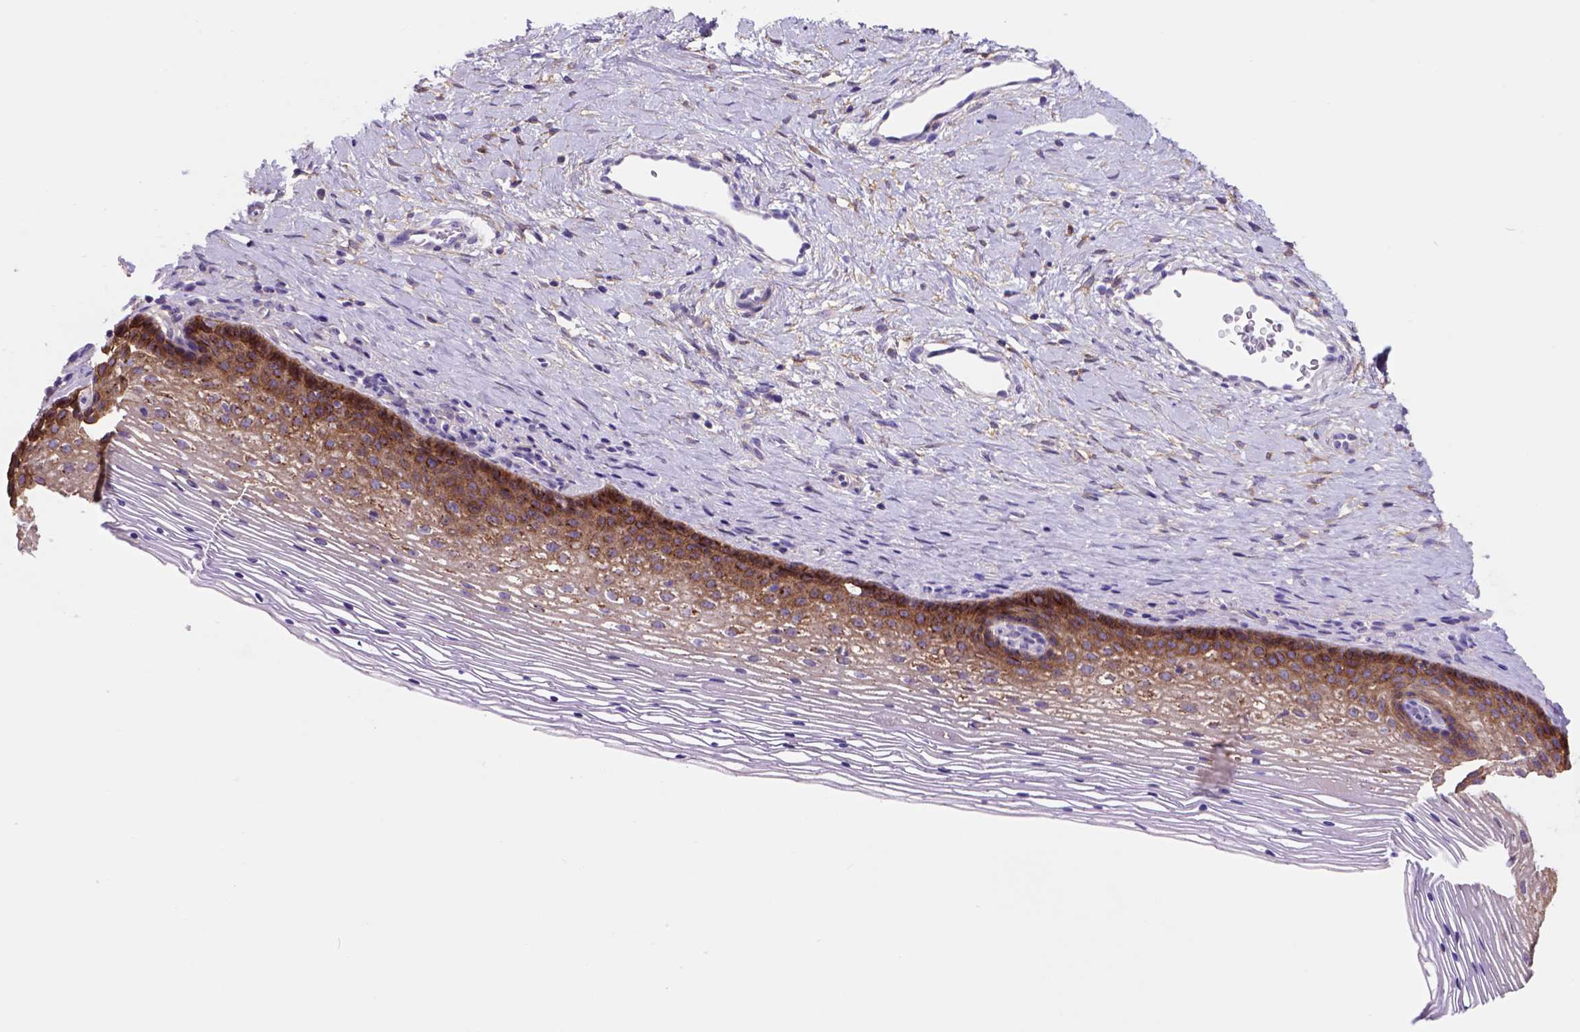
{"staining": {"intensity": "negative", "quantity": "none", "location": "none"}, "tissue": "cervix", "cell_type": "Glandular cells", "image_type": "normal", "snomed": [{"axis": "morphology", "description": "Normal tissue, NOS"}, {"axis": "topography", "description": "Cervix"}], "caption": "Cervix stained for a protein using immunohistochemistry (IHC) shows no positivity glandular cells.", "gene": "EGFR", "patient": {"sex": "female", "age": 34}}